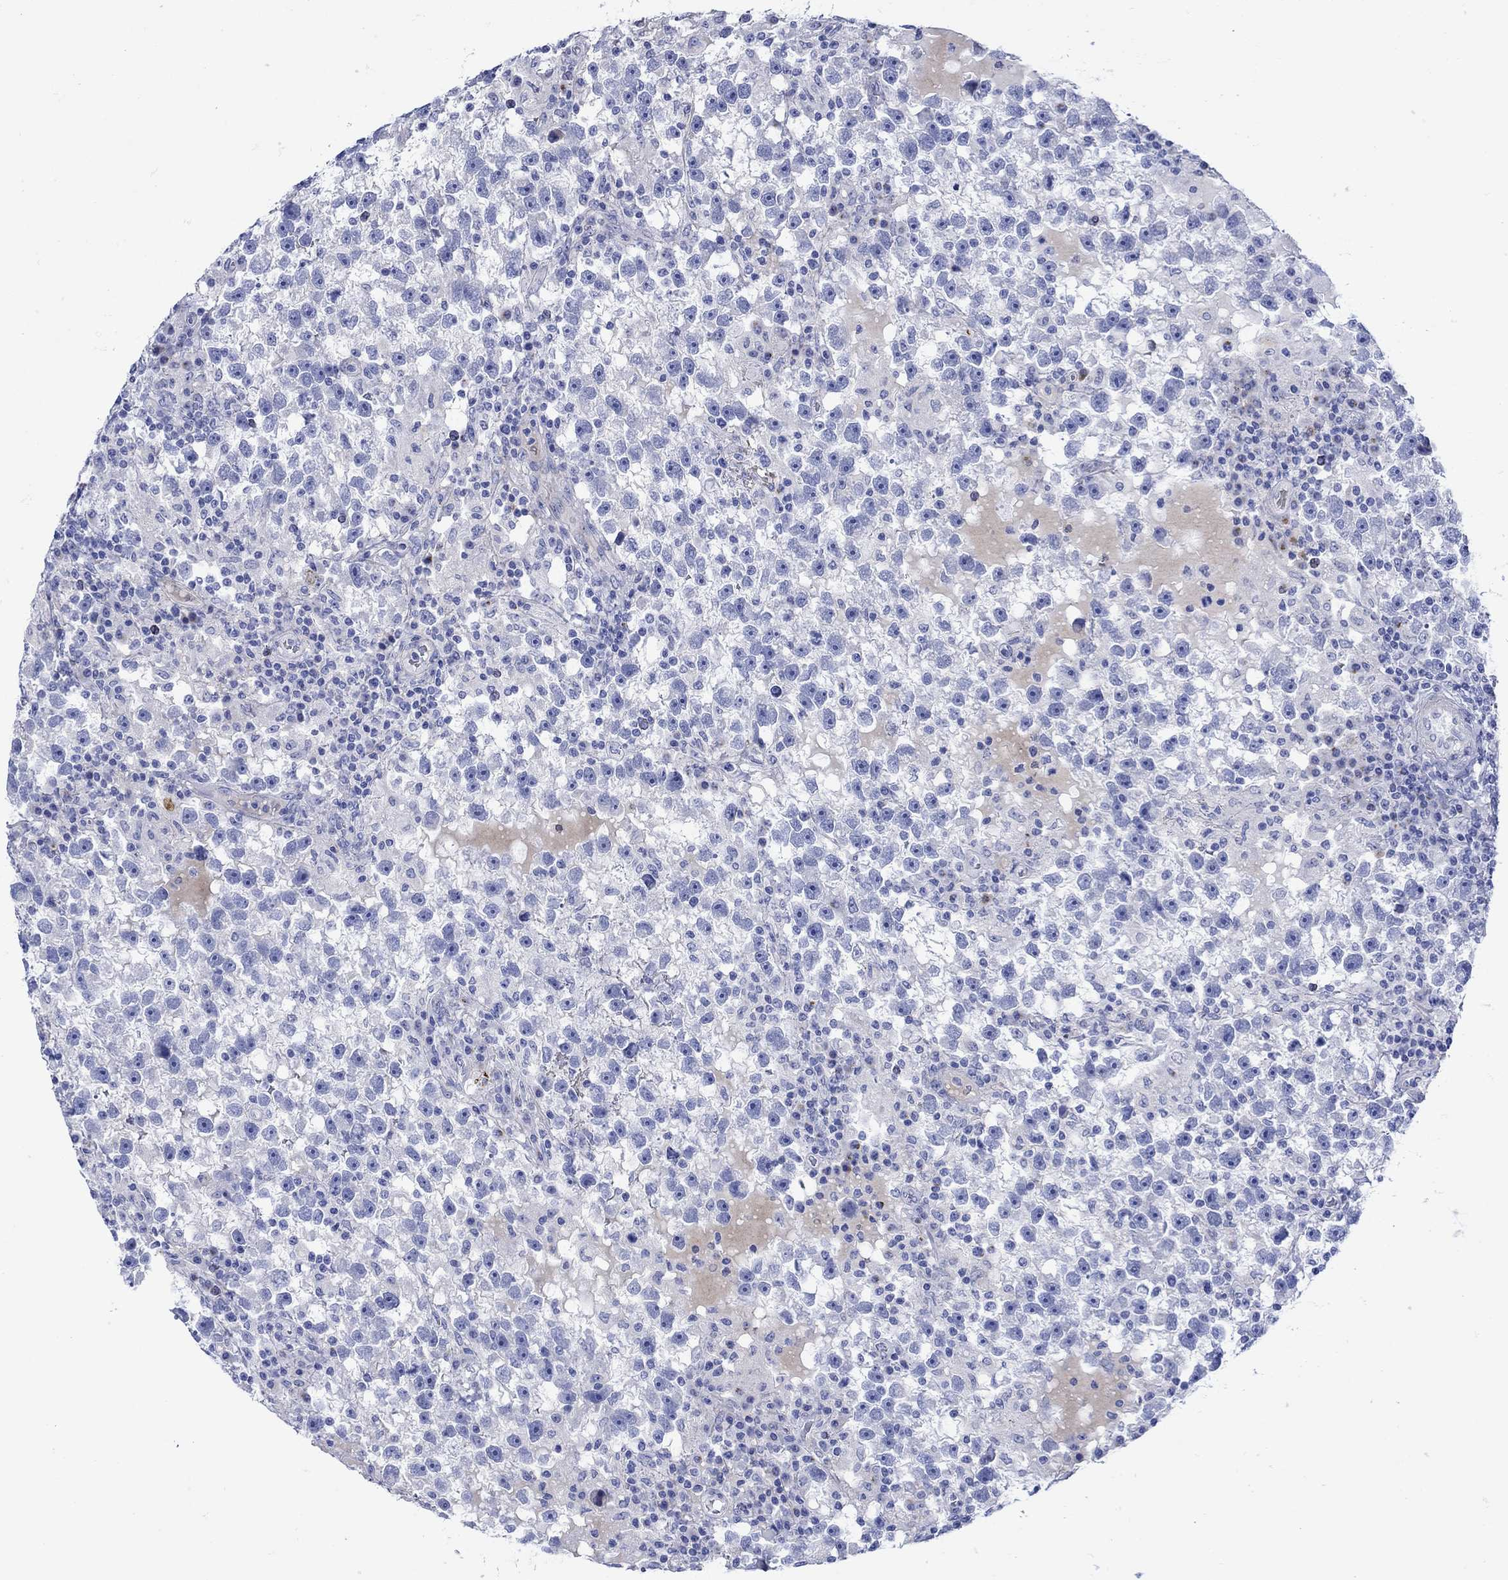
{"staining": {"intensity": "negative", "quantity": "none", "location": "none"}, "tissue": "testis cancer", "cell_type": "Tumor cells", "image_type": "cancer", "snomed": [{"axis": "morphology", "description": "Seminoma, NOS"}, {"axis": "topography", "description": "Testis"}], "caption": "An image of human seminoma (testis) is negative for staining in tumor cells.", "gene": "ANKMY1", "patient": {"sex": "male", "age": 47}}